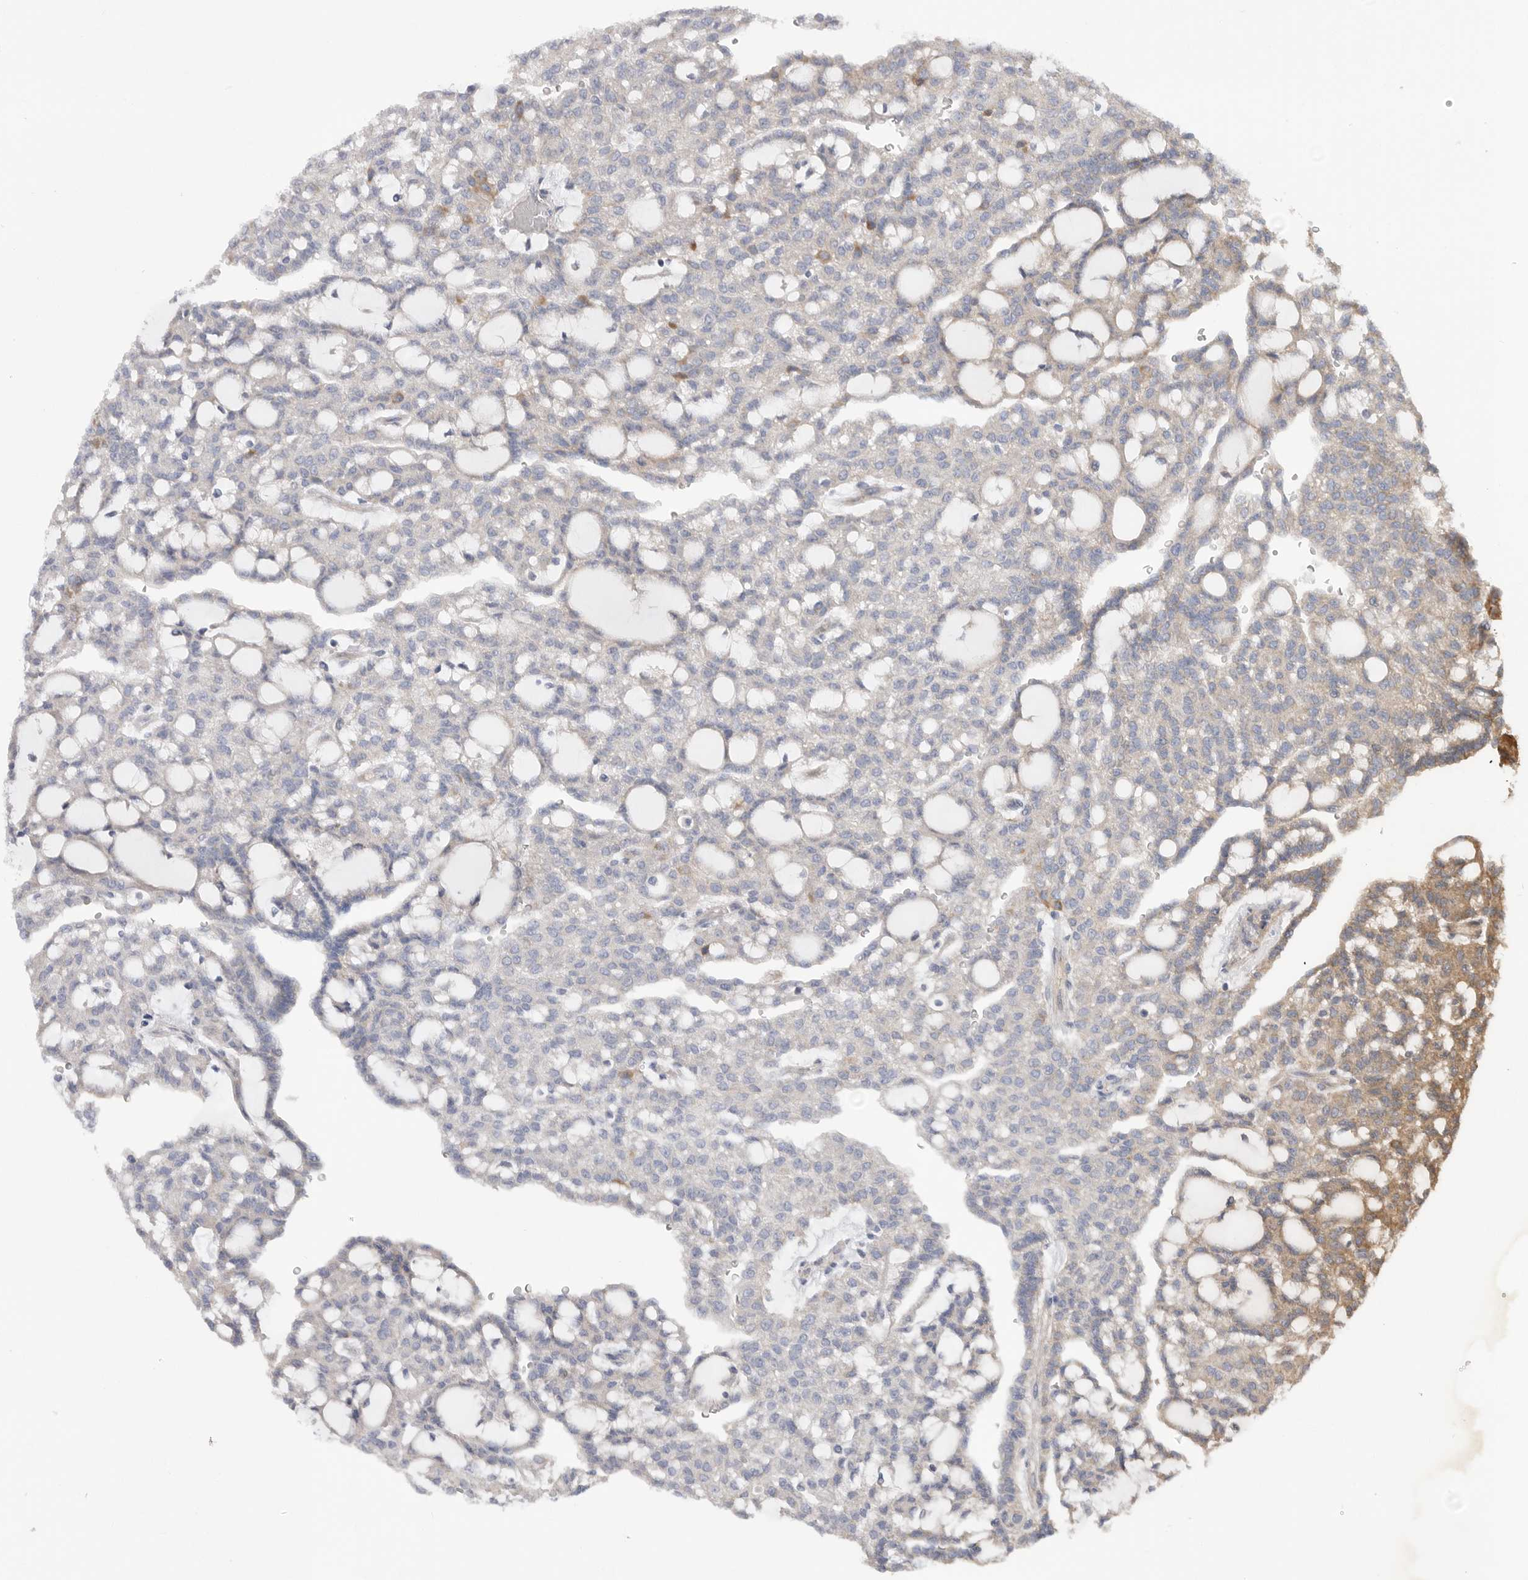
{"staining": {"intensity": "moderate", "quantity": "<25%", "location": "cytoplasmic/membranous"}, "tissue": "renal cancer", "cell_type": "Tumor cells", "image_type": "cancer", "snomed": [{"axis": "morphology", "description": "Adenocarcinoma, NOS"}, {"axis": "topography", "description": "Kidney"}], "caption": "This is a micrograph of immunohistochemistry staining of renal cancer, which shows moderate positivity in the cytoplasmic/membranous of tumor cells.", "gene": "MTFR1L", "patient": {"sex": "male", "age": 63}}